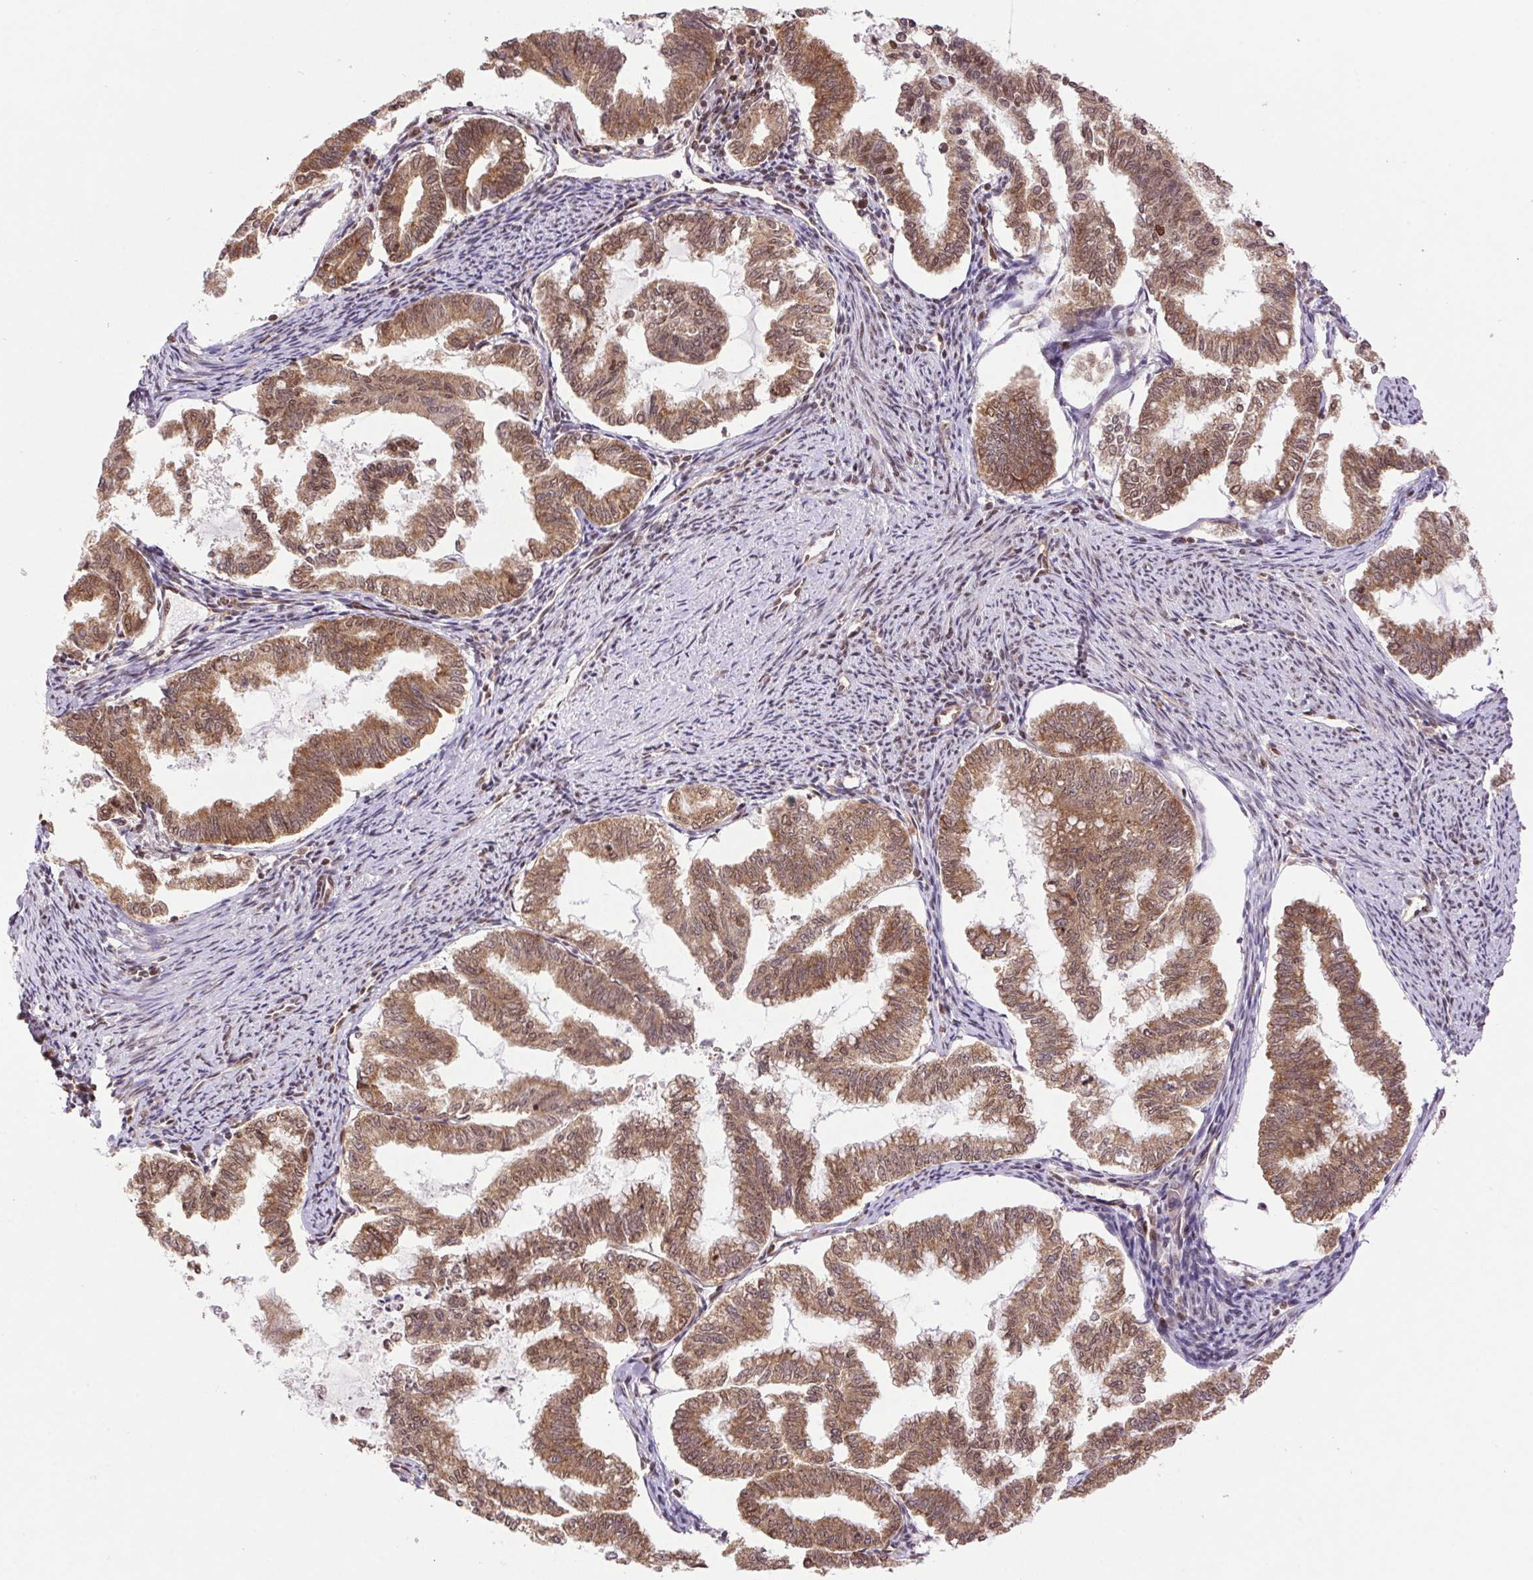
{"staining": {"intensity": "moderate", "quantity": ">75%", "location": "cytoplasmic/membranous,nuclear"}, "tissue": "endometrial cancer", "cell_type": "Tumor cells", "image_type": "cancer", "snomed": [{"axis": "morphology", "description": "Adenocarcinoma, NOS"}, {"axis": "topography", "description": "Endometrium"}], "caption": "Immunohistochemistry photomicrograph of endometrial adenocarcinoma stained for a protein (brown), which exhibits medium levels of moderate cytoplasmic/membranous and nuclear expression in approximately >75% of tumor cells.", "gene": "ZNF207", "patient": {"sex": "female", "age": 79}}